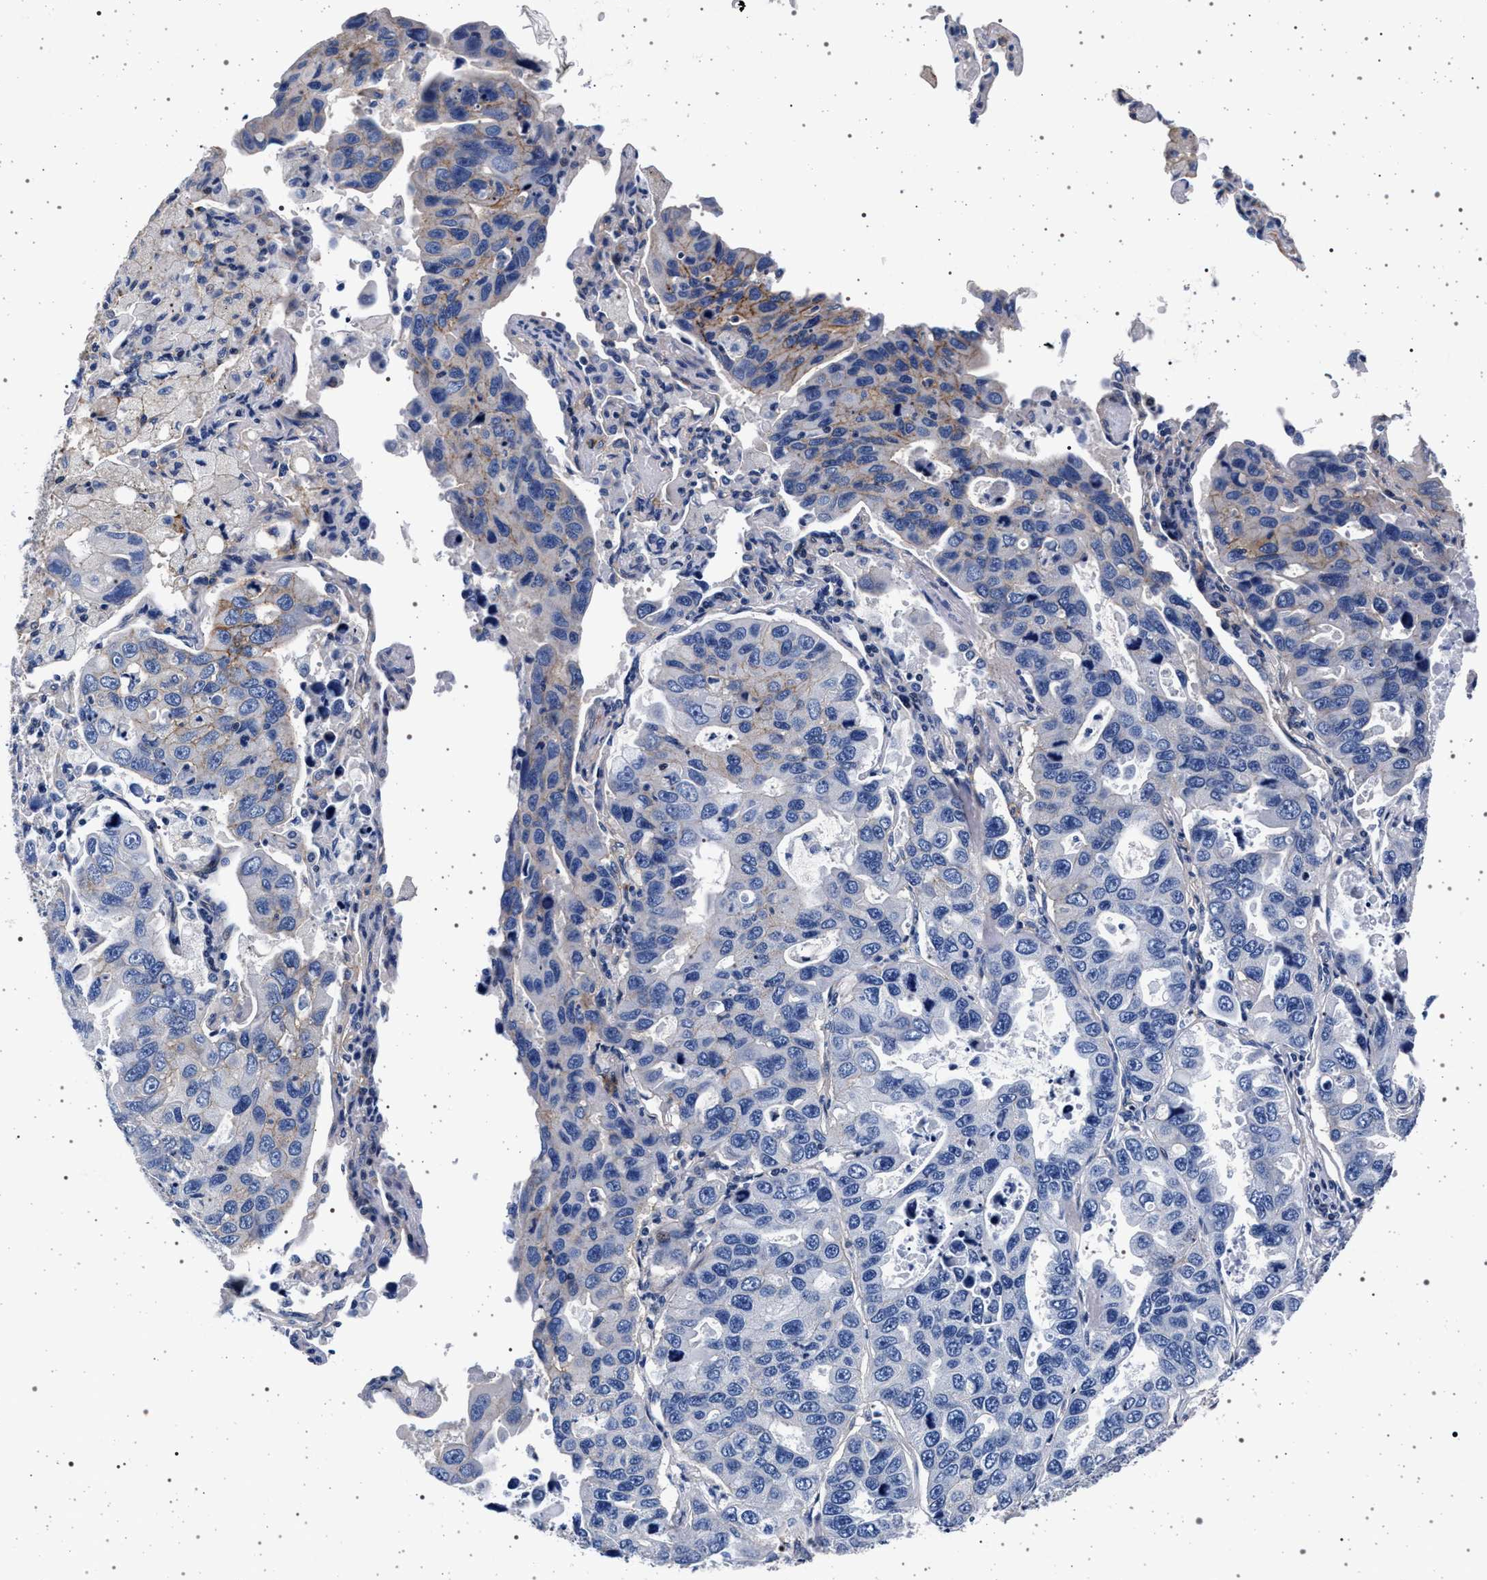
{"staining": {"intensity": "moderate", "quantity": "<25%", "location": "cytoplasmic/membranous"}, "tissue": "lung cancer", "cell_type": "Tumor cells", "image_type": "cancer", "snomed": [{"axis": "morphology", "description": "Adenocarcinoma, NOS"}, {"axis": "topography", "description": "Lung"}], "caption": "Adenocarcinoma (lung) stained for a protein demonstrates moderate cytoplasmic/membranous positivity in tumor cells.", "gene": "SLC9A1", "patient": {"sex": "male", "age": 64}}